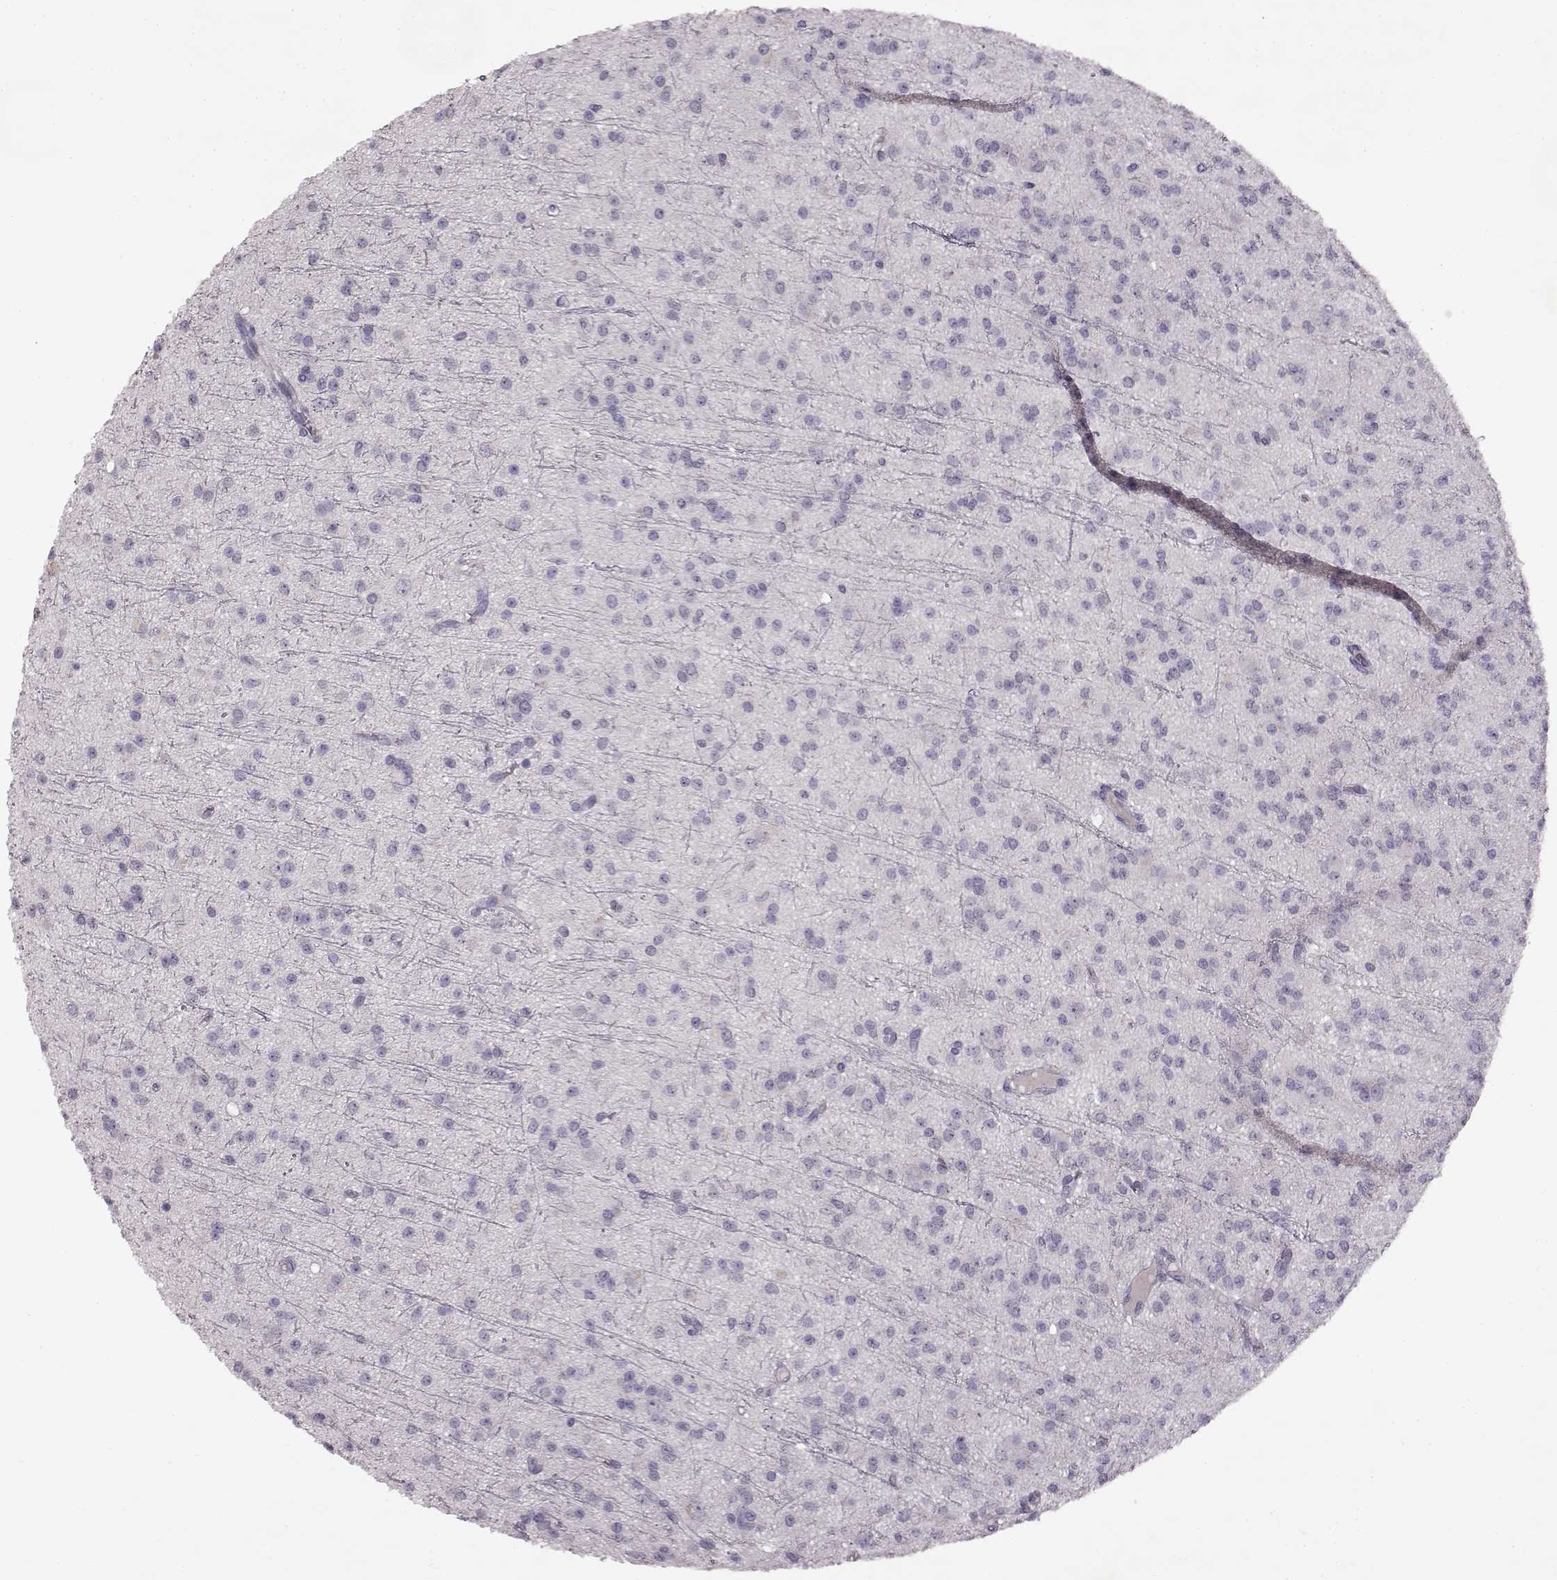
{"staining": {"intensity": "negative", "quantity": "none", "location": "none"}, "tissue": "glioma", "cell_type": "Tumor cells", "image_type": "cancer", "snomed": [{"axis": "morphology", "description": "Glioma, malignant, Low grade"}, {"axis": "topography", "description": "Brain"}], "caption": "This is a histopathology image of IHC staining of malignant low-grade glioma, which shows no positivity in tumor cells.", "gene": "SPAG17", "patient": {"sex": "male", "age": 27}}